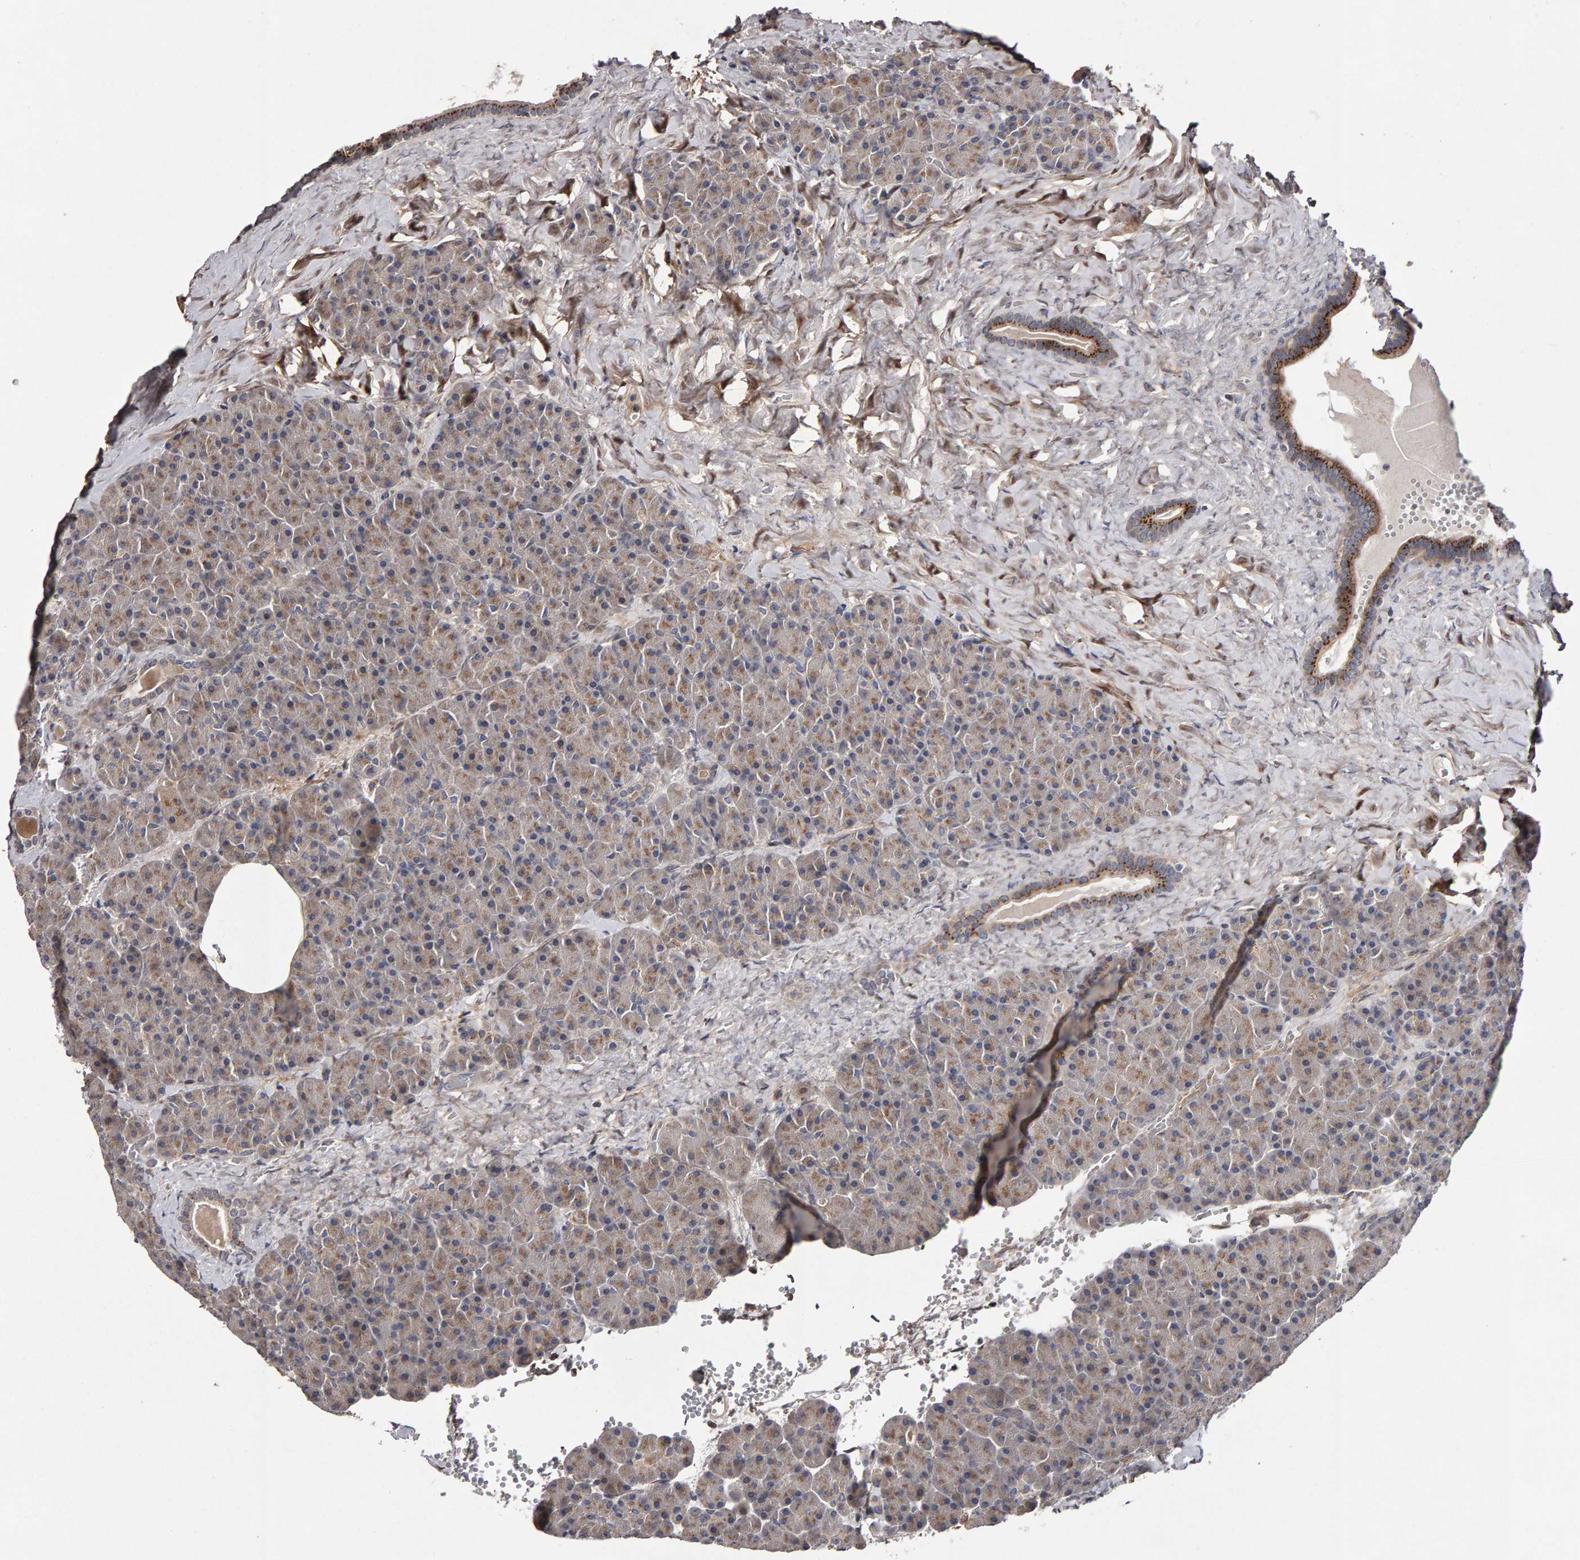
{"staining": {"intensity": "moderate", "quantity": ">75%", "location": "cytoplasmic/membranous"}, "tissue": "pancreas", "cell_type": "Exocrine glandular cells", "image_type": "normal", "snomed": [{"axis": "morphology", "description": "Normal tissue, NOS"}, {"axis": "morphology", "description": "Carcinoid, malignant, NOS"}, {"axis": "topography", "description": "Pancreas"}], "caption": "Immunohistochemistry (IHC) photomicrograph of benign pancreas: pancreas stained using immunohistochemistry displays medium levels of moderate protein expression localized specifically in the cytoplasmic/membranous of exocrine glandular cells, appearing as a cytoplasmic/membranous brown color.", "gene": "CANT1", "patient": {"sex": "female", "age": 35}}